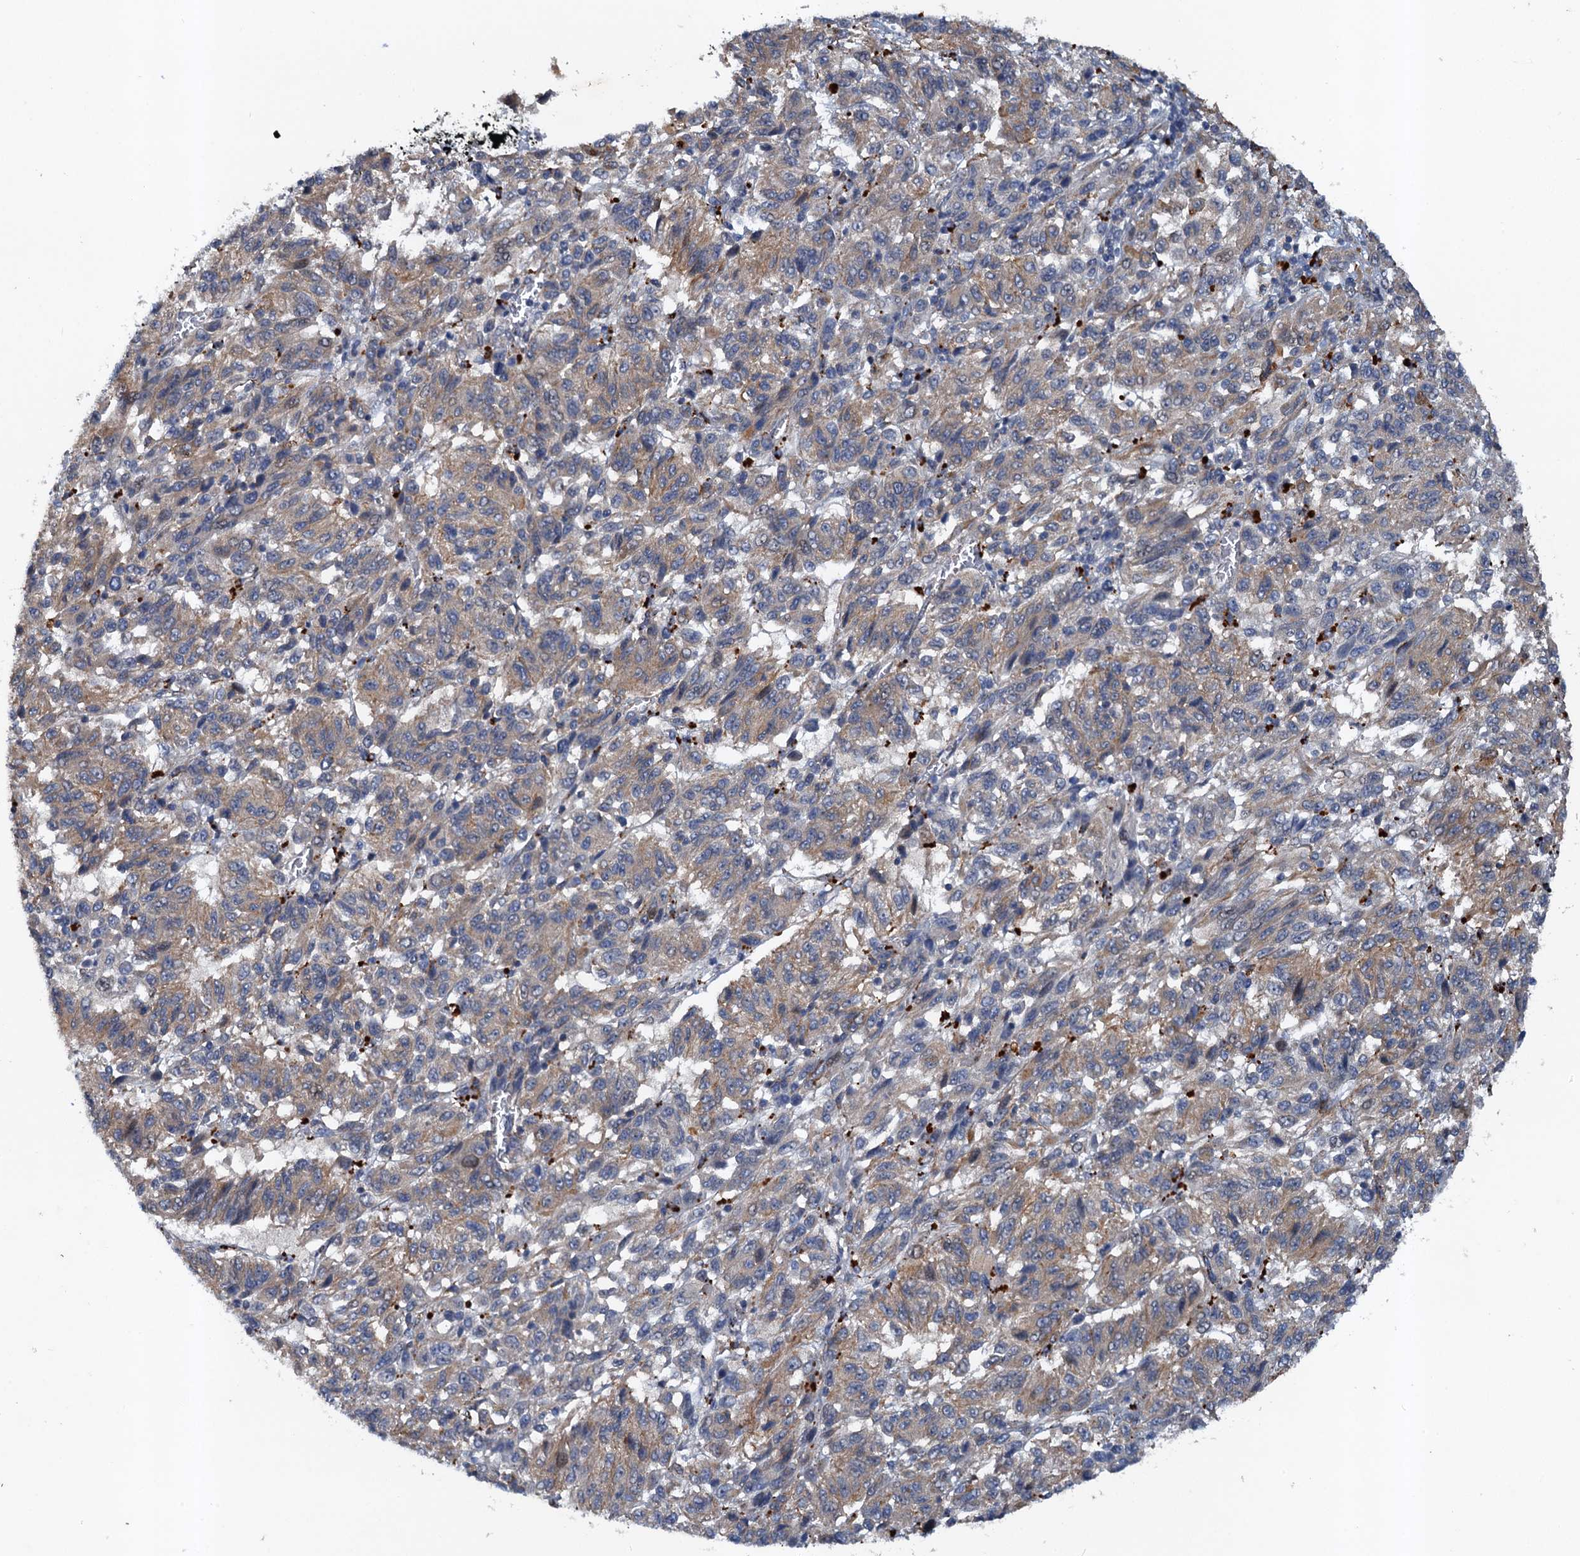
{"staining": {"intensity": "weak", "quantity": "<25%", "location": "cytoplasmic/membranous"}, "tissue": "melanoma", "cell_type": "Tumor cells", "image_type": "cancer", "snomed": [{"axis": "morphology", "description": "Malignant melanoma, Metastatic site"}, {"axis": "topography", "description": "Lung"}], "caption": "High power microscopy image of an immunohistochemistry (IHC) image of malignant melanoma (metastatic site), revealing no significant staining in tumor cells.", "gene": "NBEA", "patient": {"sex": "male", "age": 64}}